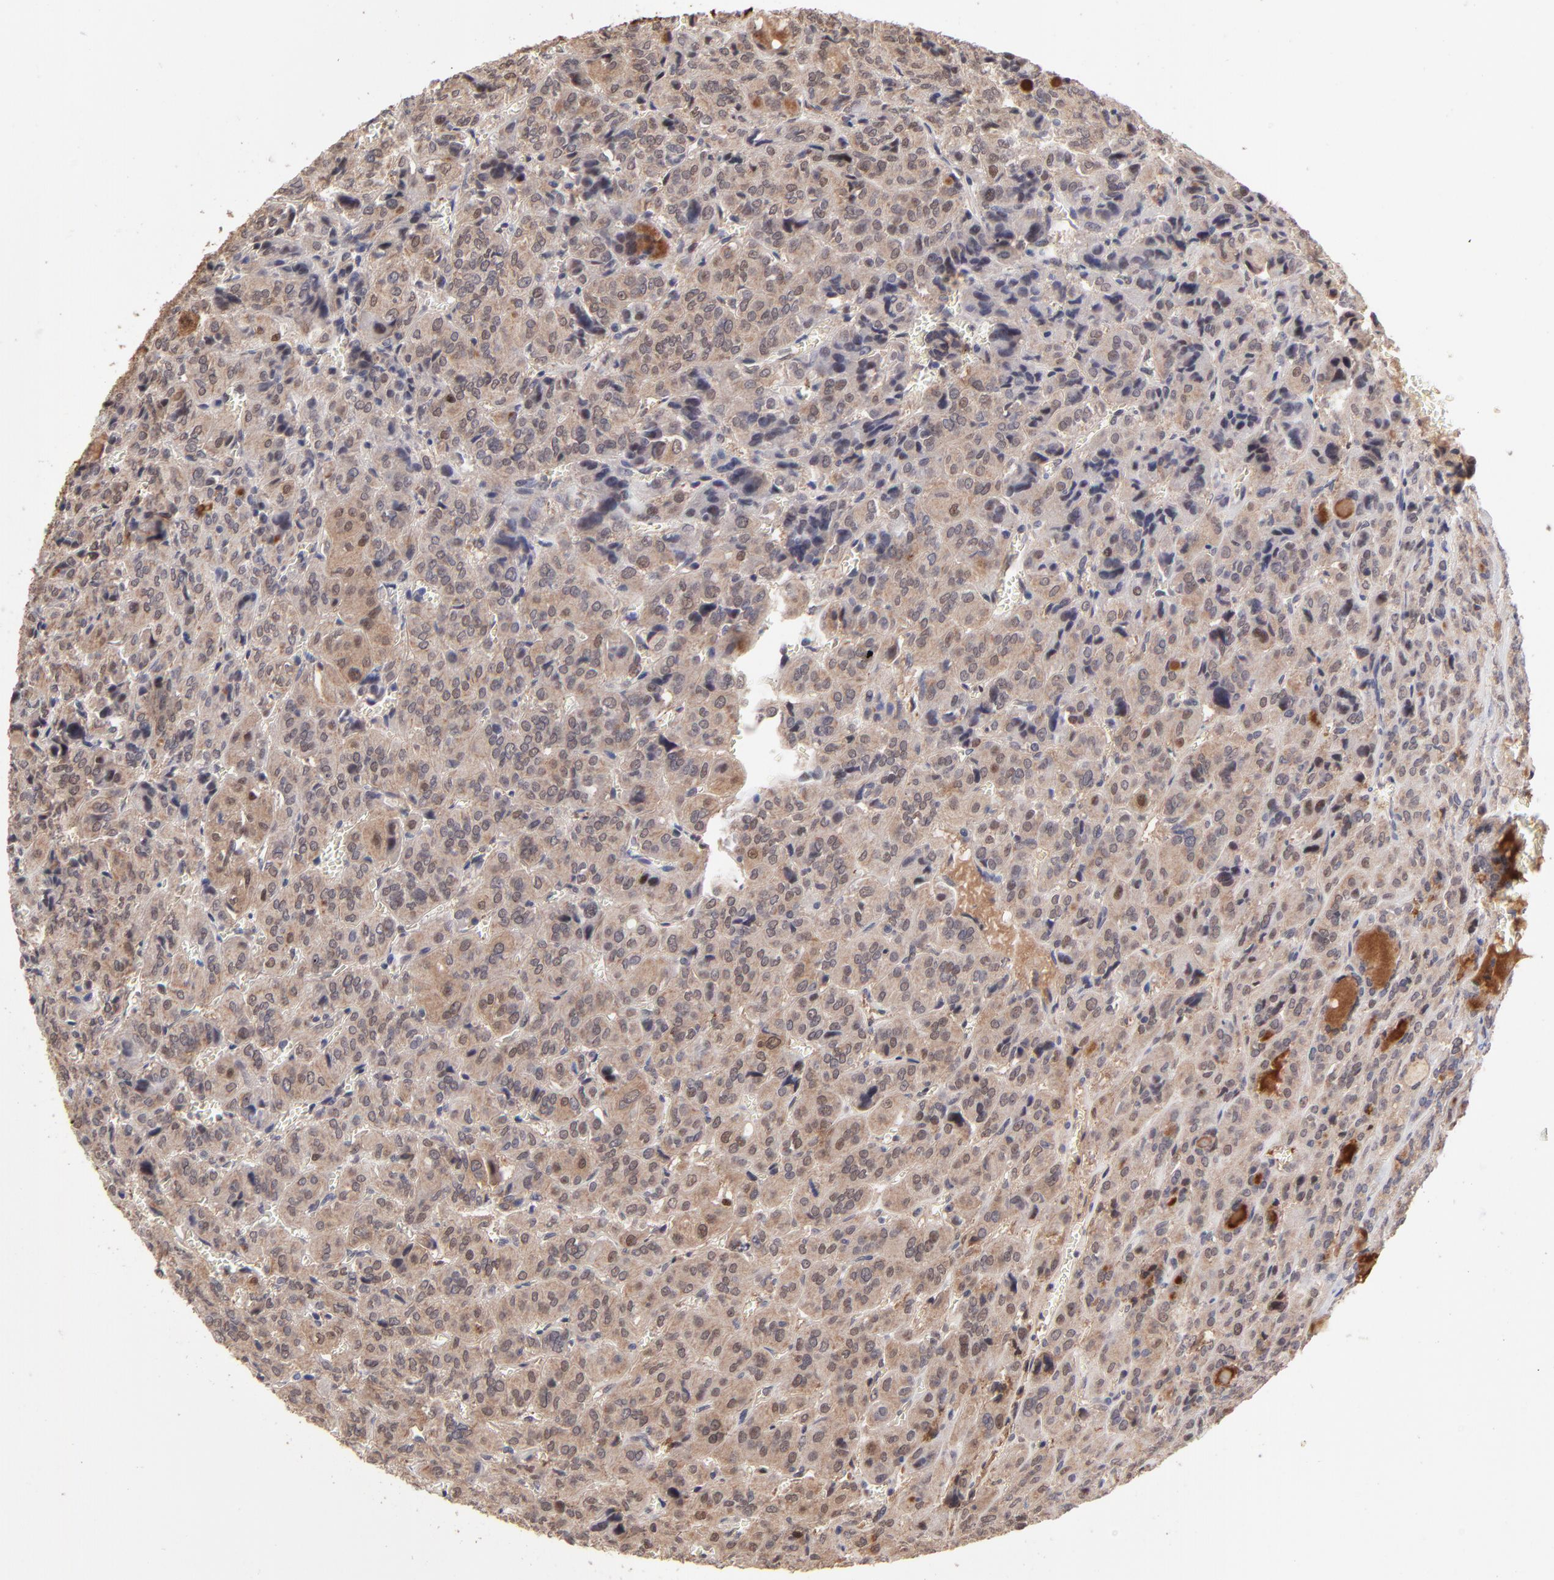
{"staining": {"intensity": "weak", "quantity": "25%-75%", "location": "cytoplasmic/membranous,nuclear"}, "tissue": "thyroid cancer", "cell_type": "Tumor cells", "image_type": "cancer", "snomed": [{"axis": "morphology", "description": "Follicular adenoma carcinoma, NOS"}, {"axis": "topography", "description": "Thyroid gland"}], "caption": "There is low levels of weak cytoplasmic/membranous and nuclear staining in tumor cells of thyroid cancer, as demonstrated by immunohistochemical staining (brown color).", "gene": "PSMD14", "patient": {"sex": "female", "age": 71}}